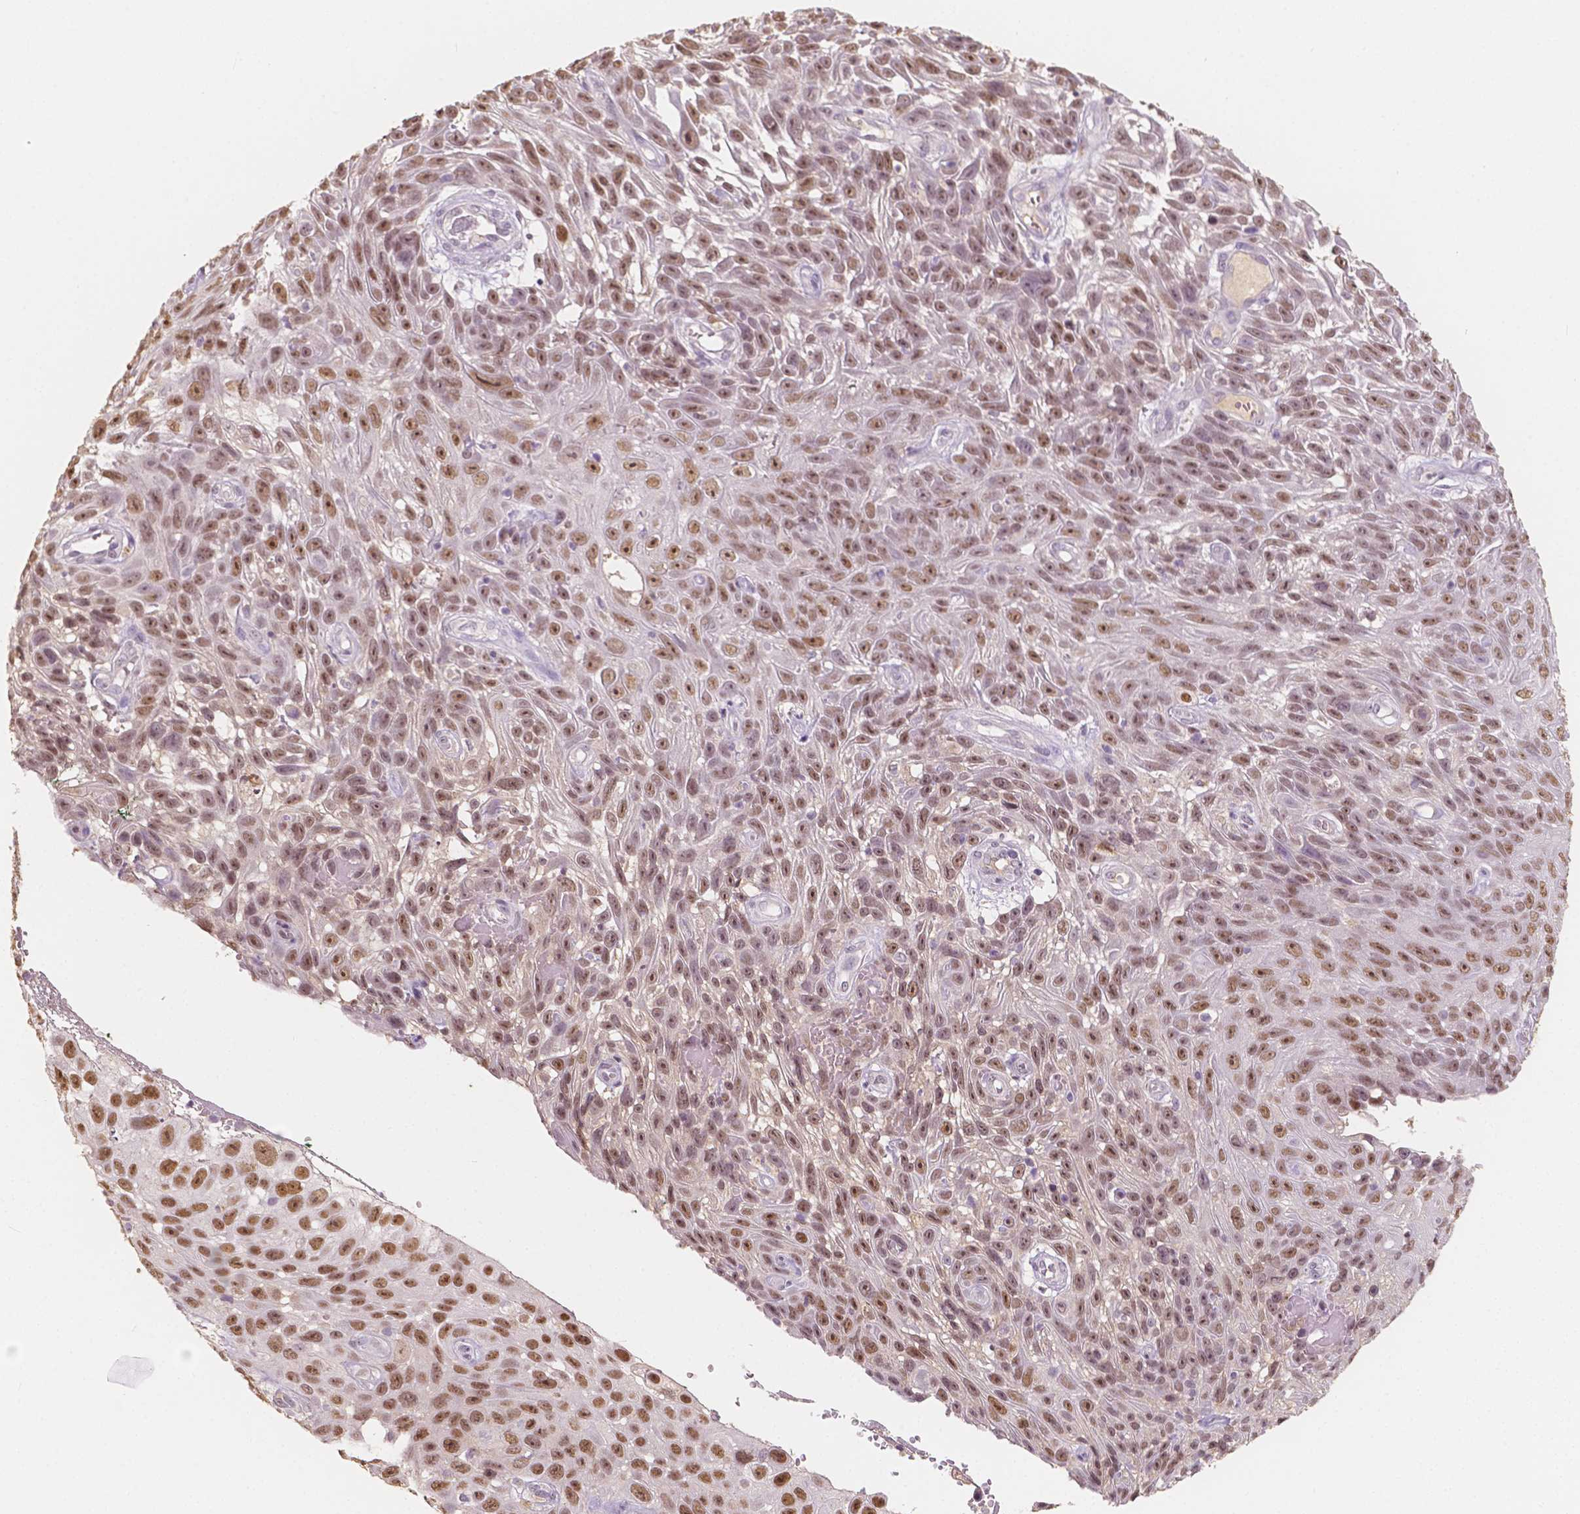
{"staining": {"intensity": "moderate", "quantity": ">75%", "location": "nuclear"}, "tissue": "skin cancer", "cell_type": "Tumor cells", "image_type": "cancer", "snomed": [{"axis": "morphology", "description": "Squamous cell carcinoma, NOS"}, {"axis": "topography", "description": "Skin"}], "caption": "Squamous cell carcinoma (skin) stained for a protein (brown) reveals moderate nuclear positive positivity in approximately >75% of tumor cells.", "gene": "SOX15", "patient": {"sex": "male", "age": 82}}